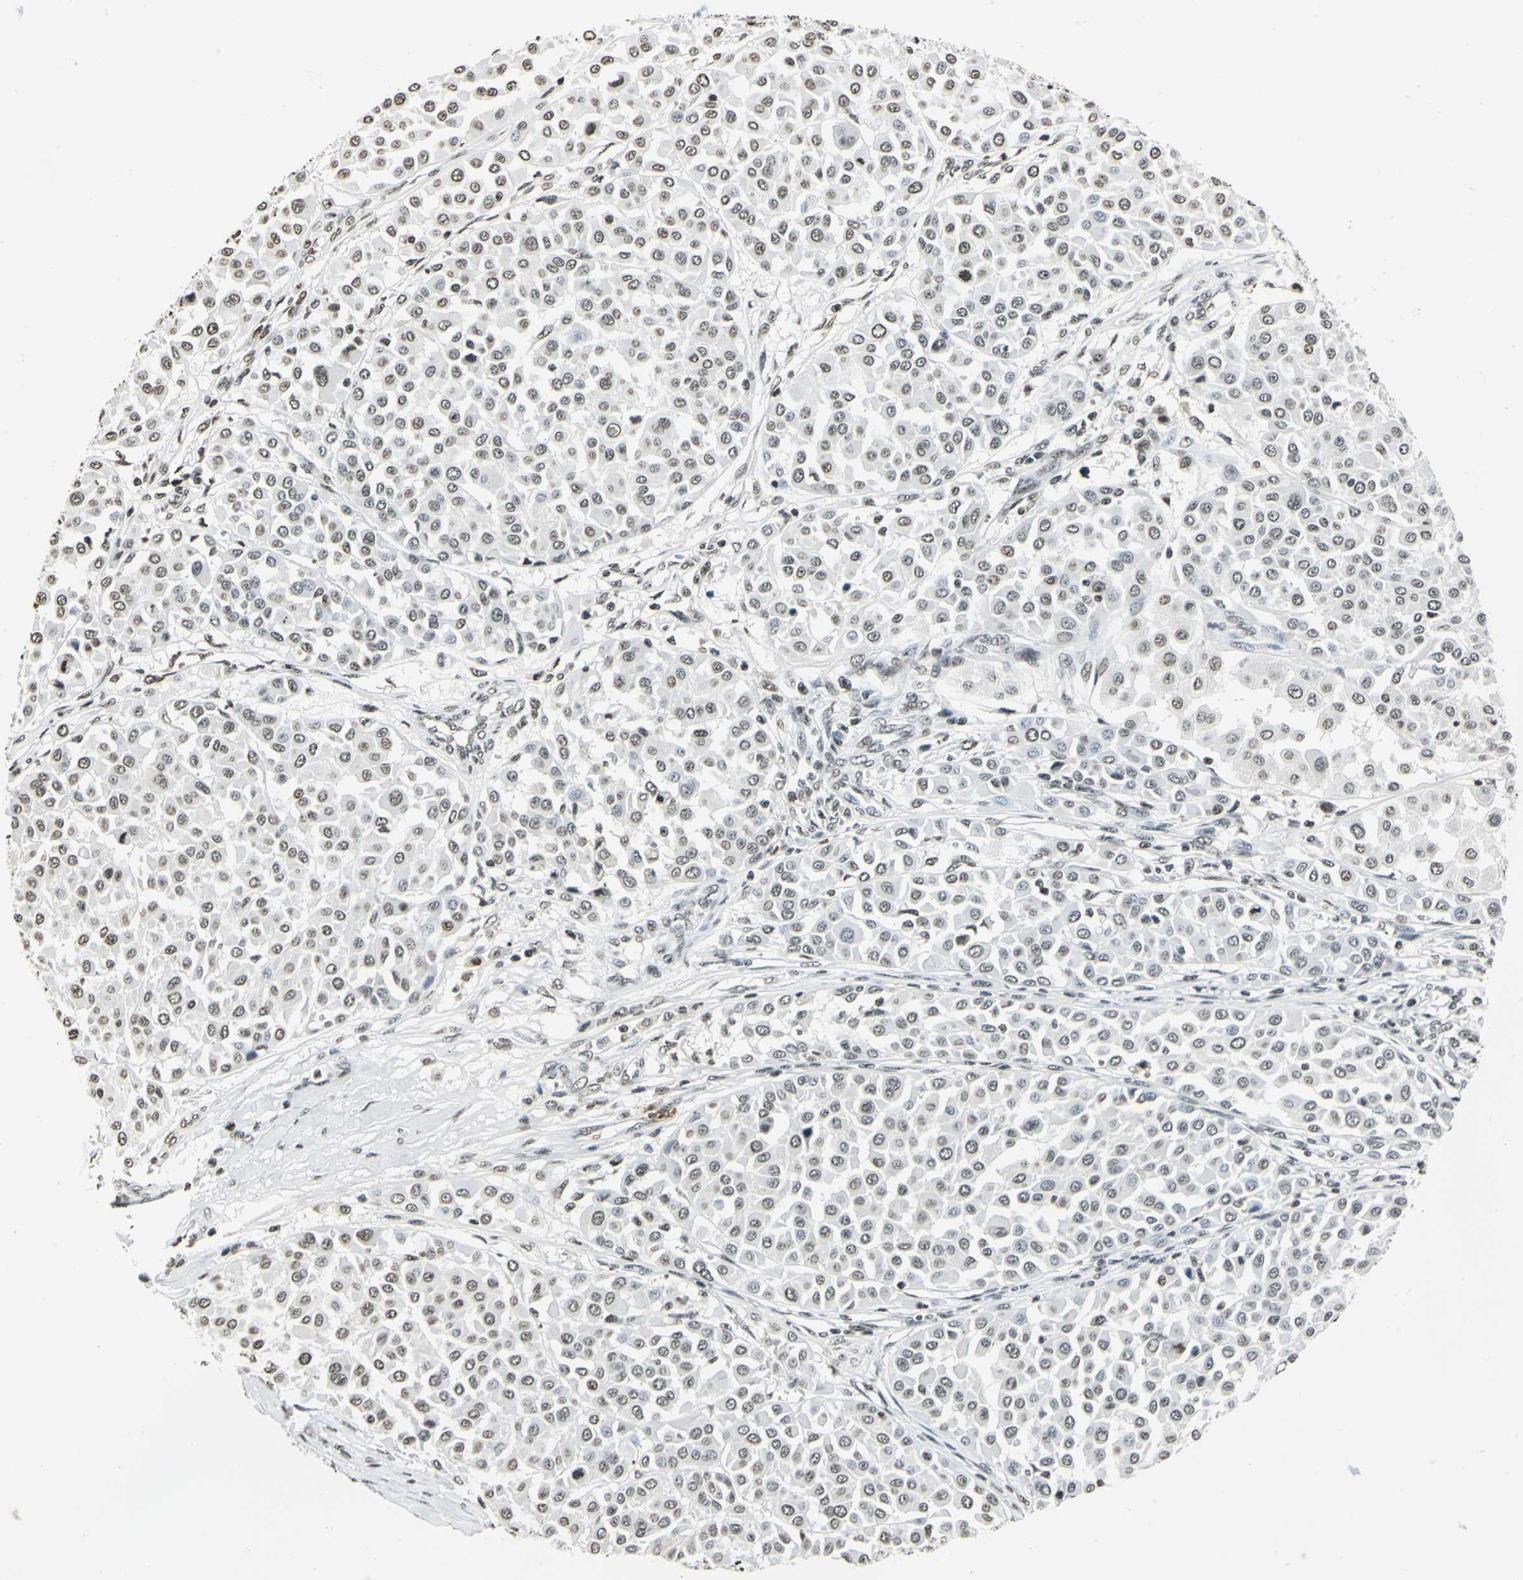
{"staining": {"intensity": "weak", "quantity": ">75%", "location": "nuclear"}, "tissue": "melanoma", "cell_type": "Tumor cells", "image_type": "cancer", "snomed": [{"axis": "morphology", "description": "Malignant melanoma, Metastatic site"}, {"axis": "topography", "description": "Soft tissue"}], "caption": "A brown stain highlights weak nuclear staining of a protein in melanoma tumor cells.", "gene": "MCM4", "patient": {"sex": "male", "age": 41}}